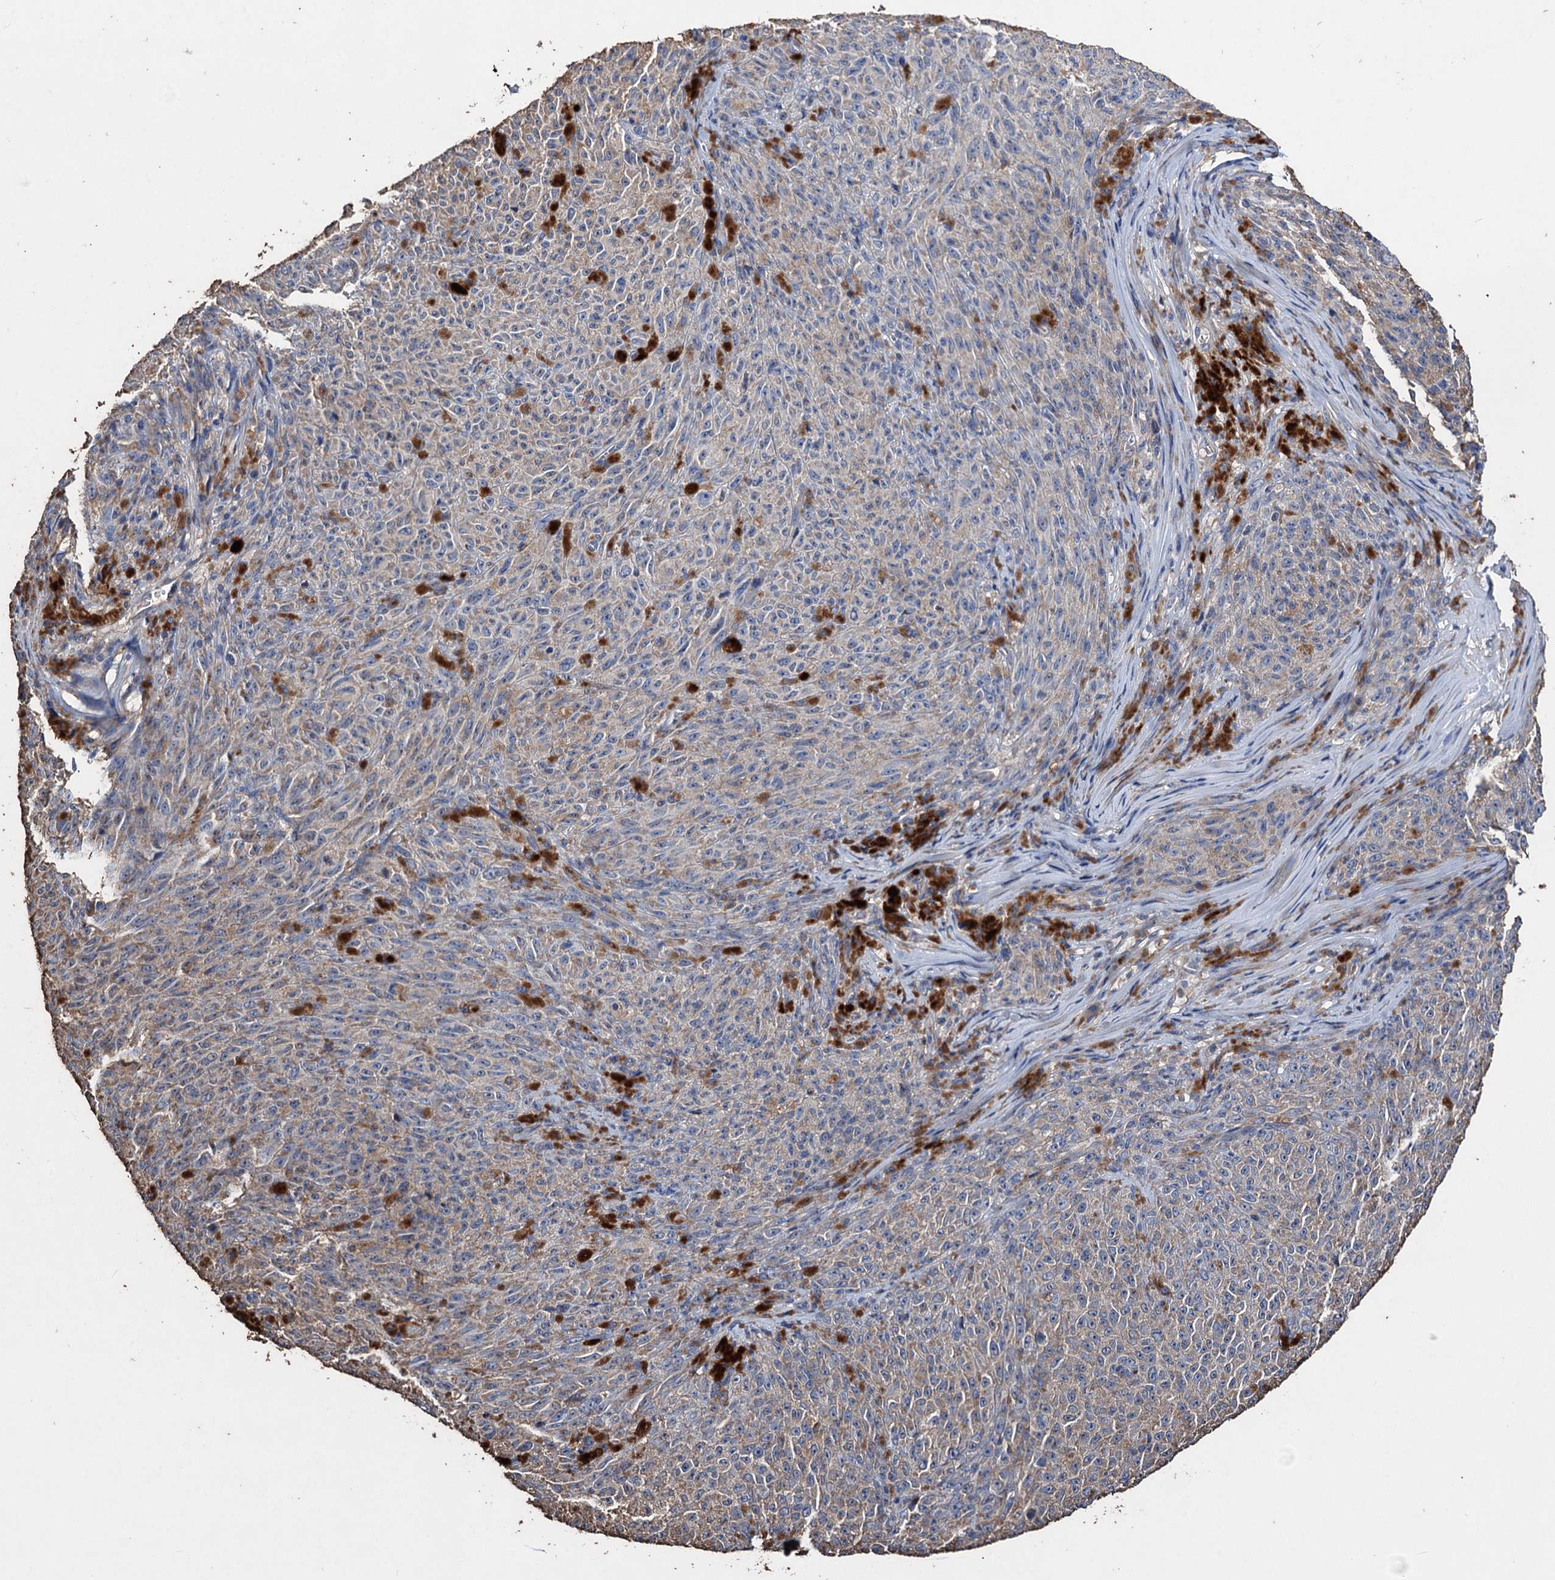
{"staining": {"intensity": "weak", "quantity": "25%-75%", "location": "cytoplasmic/membranous"}, "tissue": "melanoma", "cell_type": "Tumor cells", "image_type": "cancer", "snomed": [{"axis": "morphology", "description": "Malignant melanoma, NOS"}, {"axis": "topography", "description": "Skin"}], "caption": "The immunohistochemical stain labels weak cytoplasmic/membranous positivity in tumor cells of melanoma tissue.", "gene": "SCUBE3", "patient": {"sex": "female", "age": 82}}